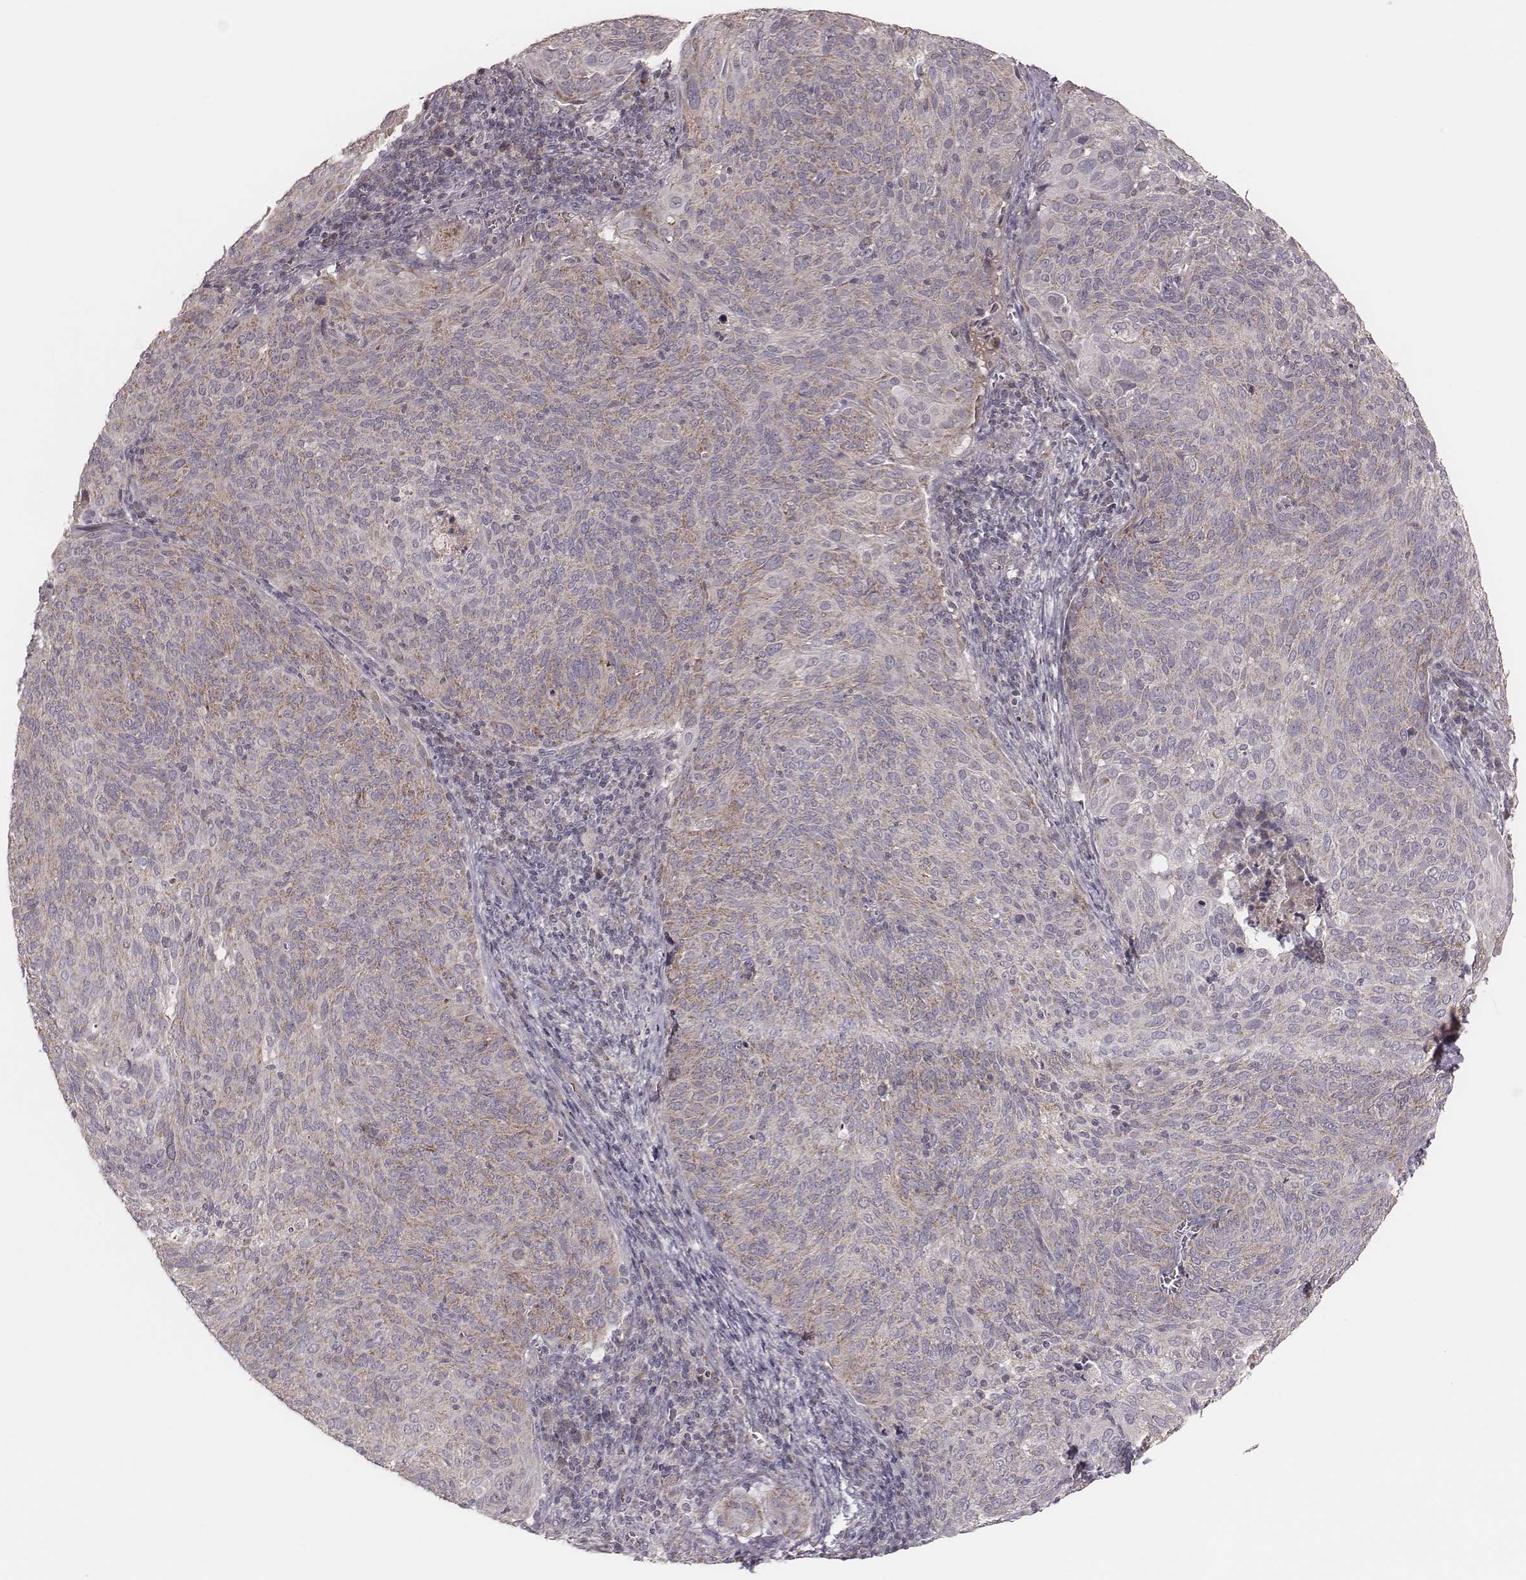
{"staining": {"intensity": "moderate", "quantity": "<25%", "location": "cytoplasmic/membranous"}, "tissue": "cervical cancer", "cell_type": "Tumor cells", "image_type": "cancer", "snomed": [{"axis": "morphology", "description": "Squamous cell carcinoma, NOS"}, {"axis": "topography", "description": "Cervix"}], "caption": "Tumor cells exhibit low levels of moderate cytoplasmic/membranous staining in about <25% of cells in cervical squamous cell carcinoma.", "gene": "MRPS27", "patient": {"sex": "female", "age": 39}}